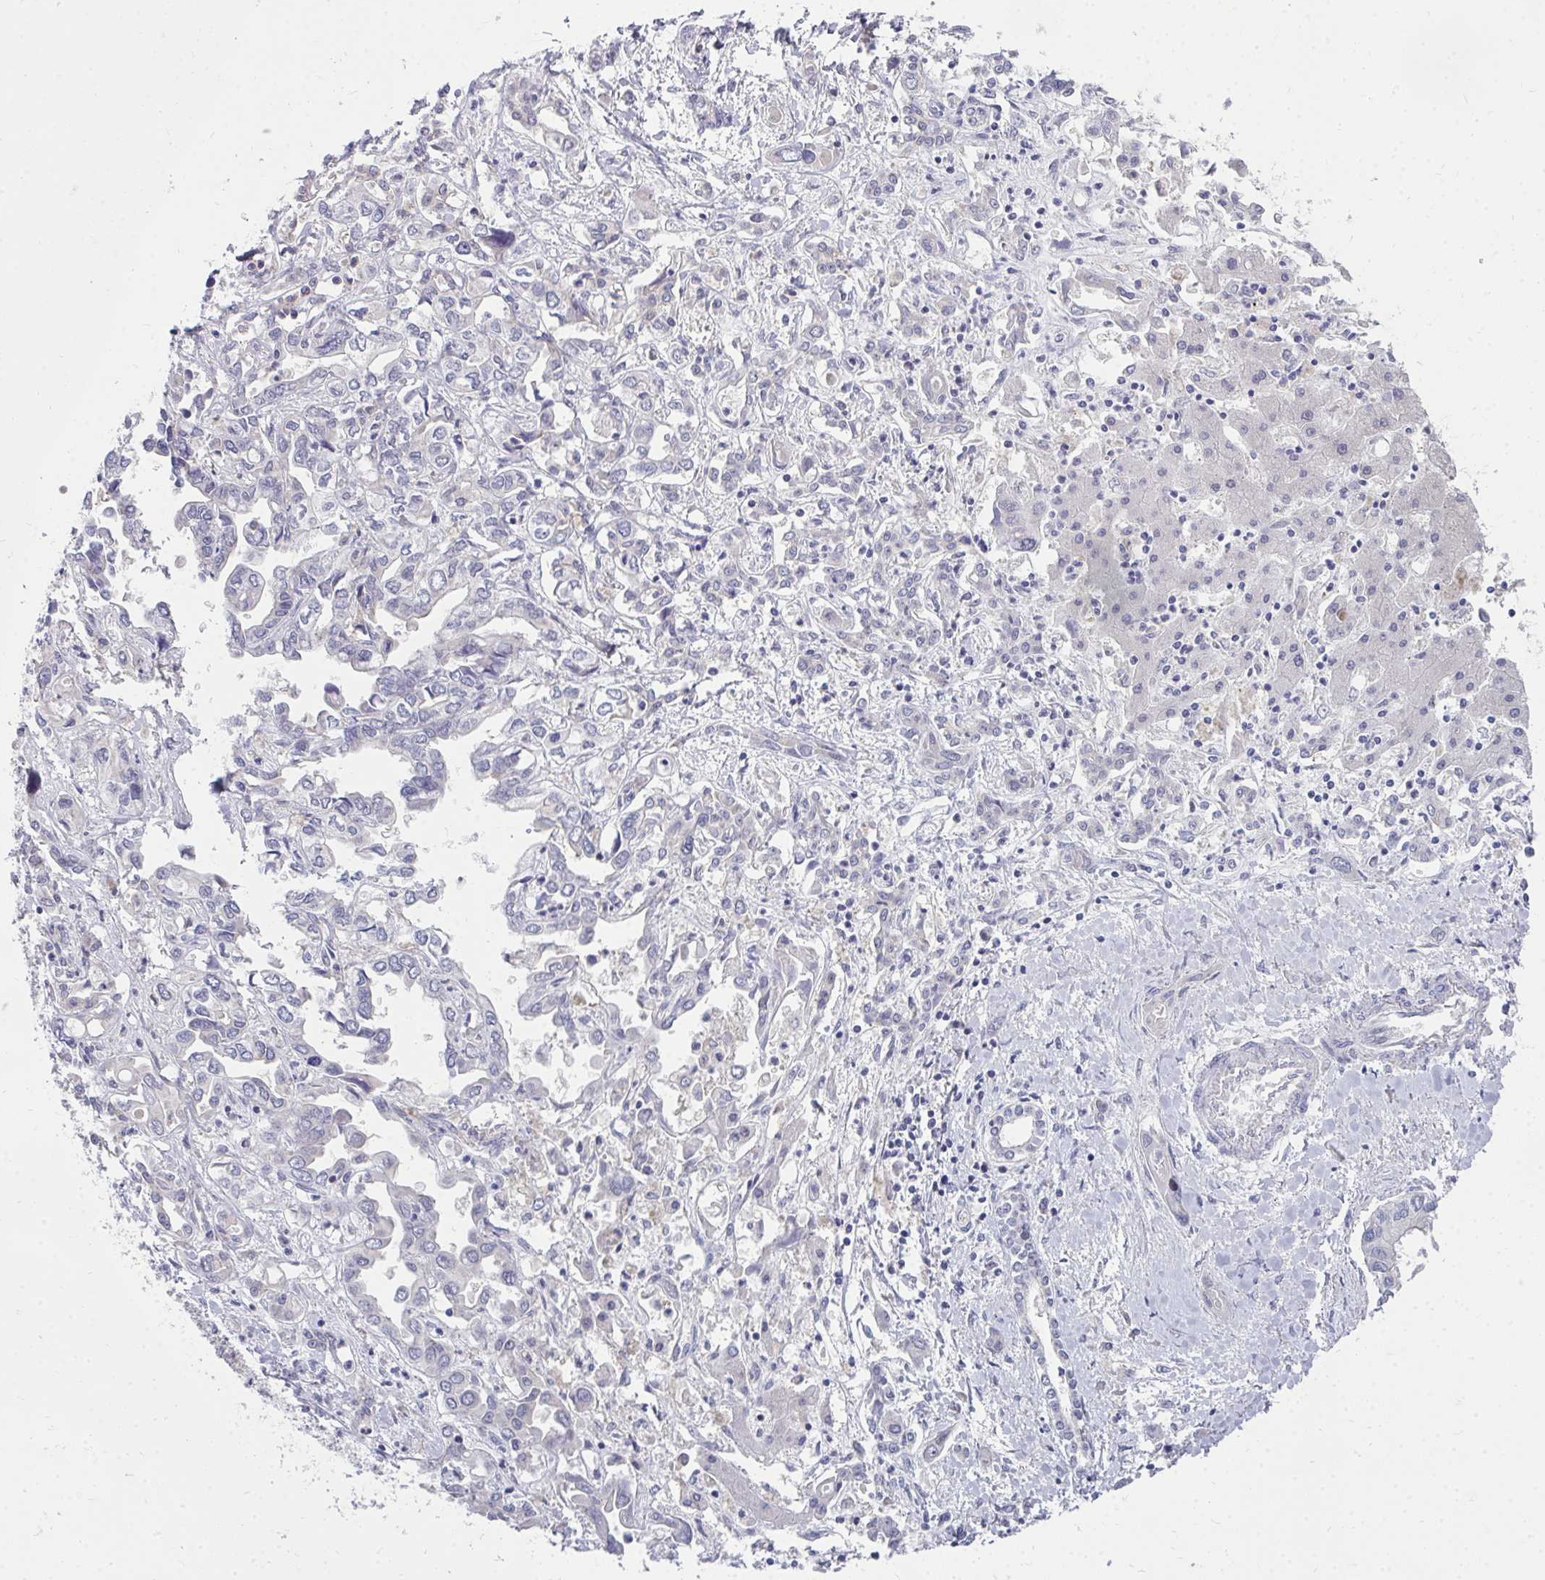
{"staining": {"intensity": "negative", "quantity": "none", "location": "none"}, "tissue": "liver cancer", "cell_type": "Tumor cells", "image_type": "cancer", "snomed": [{"axis": "morphology", "description": "Cholangiocarcinoma"}, {"axis": "topography", "description": "Liver"}], "caption": "Tumor cells are negative for brown protein staining in liver cancer (cholangiocarcinoma).", "gene": "MROH8", "patient": {"sex": "female", "age": 64}}